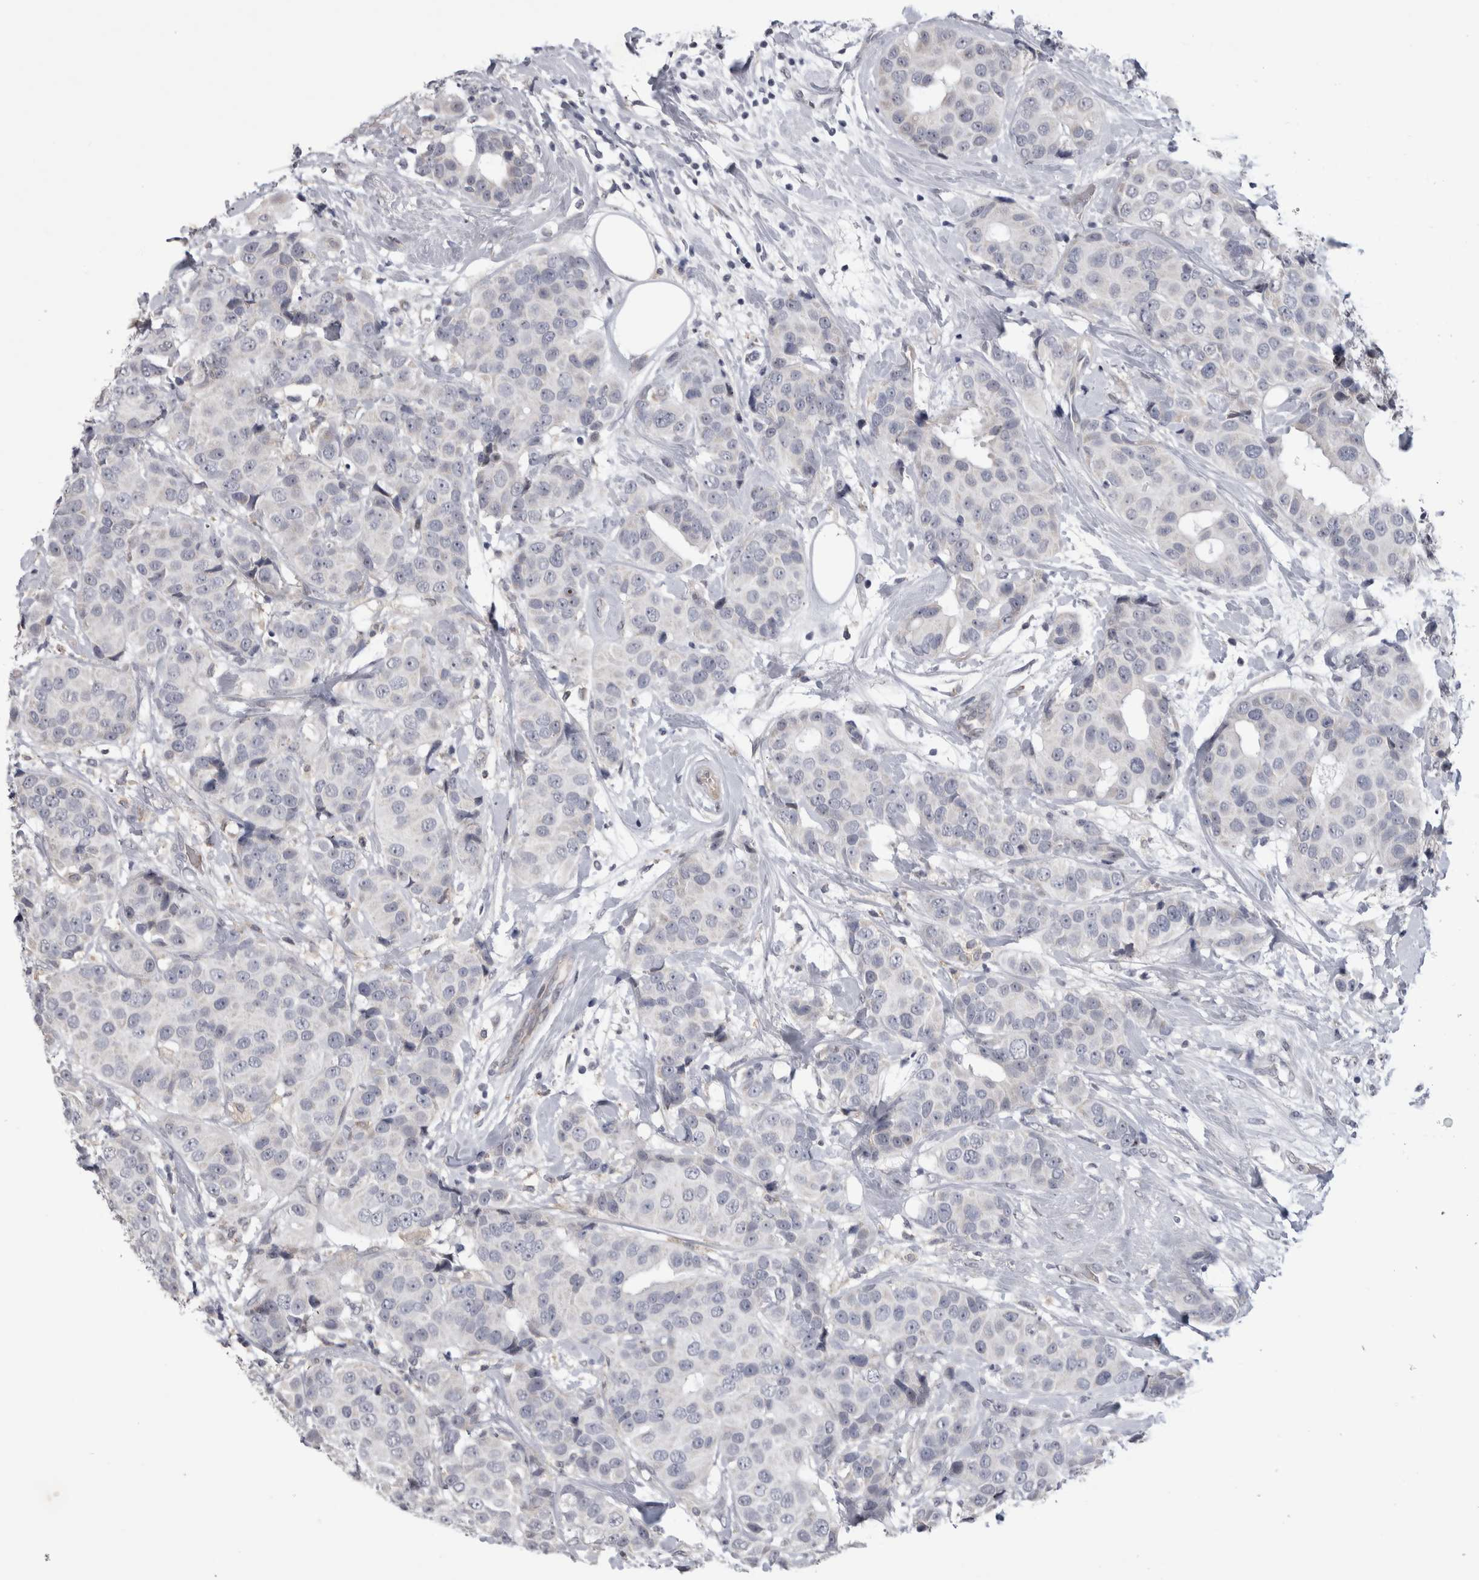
{"staining": {"intensity": "negative", "quantity": "none", "location": "none"}, "tissue": "breast cancer", "cell_type": "Tumor cells", "image_type": "cancer", "snomed": [{"axis": "morphology", "description": "Normal tissue, NOS"}, {"axis": "morphology", "description": "Duct carcinoma"}, {"axis": "topography", "description": "Breast"}], "caption": "Tumor cells are negative for brown protein staining in breast cancer (intraductal carcinoma).", "gene": "IFI44", "patient": {"sex": "female", "age": 39}}